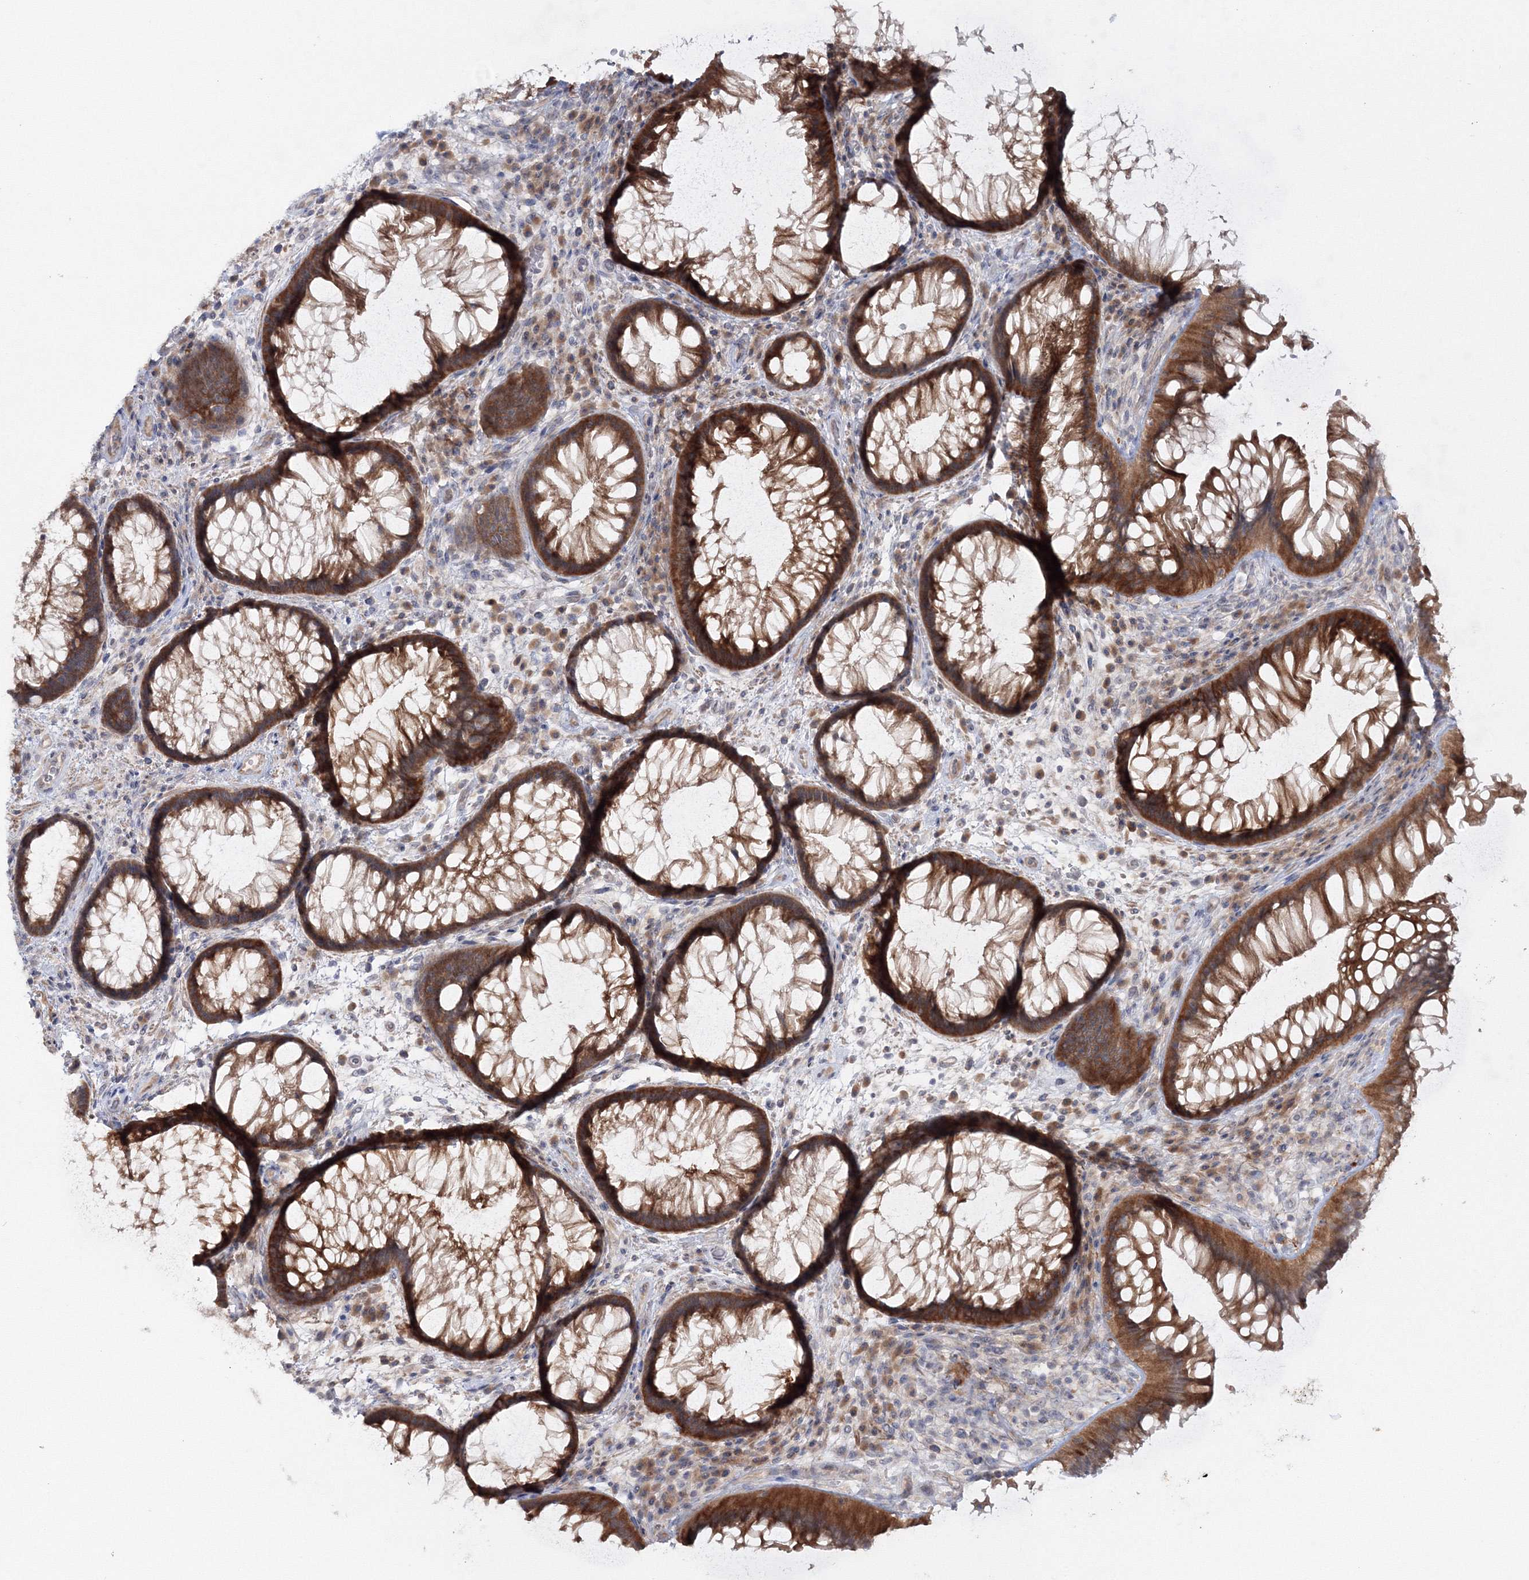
{"staining": {"intensity": "strong", "quantity": ">75%", "location": "cytoplasmic/membranous"}, "tissue": "rectum", "cell_type": "Glandular cells", "image_type": "normal", "snomed": [{"axis": "morphology", "description": "Normal tissue, NOS"}, {"axis": "topography", "description": "Rectum"}], "caption": "Immunohistochemistry staining of benign rectum, which demonstrates high levels of strong cytoplasmic/membranous staining in about >75% of glandular cells indicating strong cytoplasmic/membranous protein expression. The staining was performed using DAB (brown) for protein detection and nuclei were counterstained in hematoxylin (blue).", "gene": "IPMK", "patient": {"sex": "male", "age": 51}}